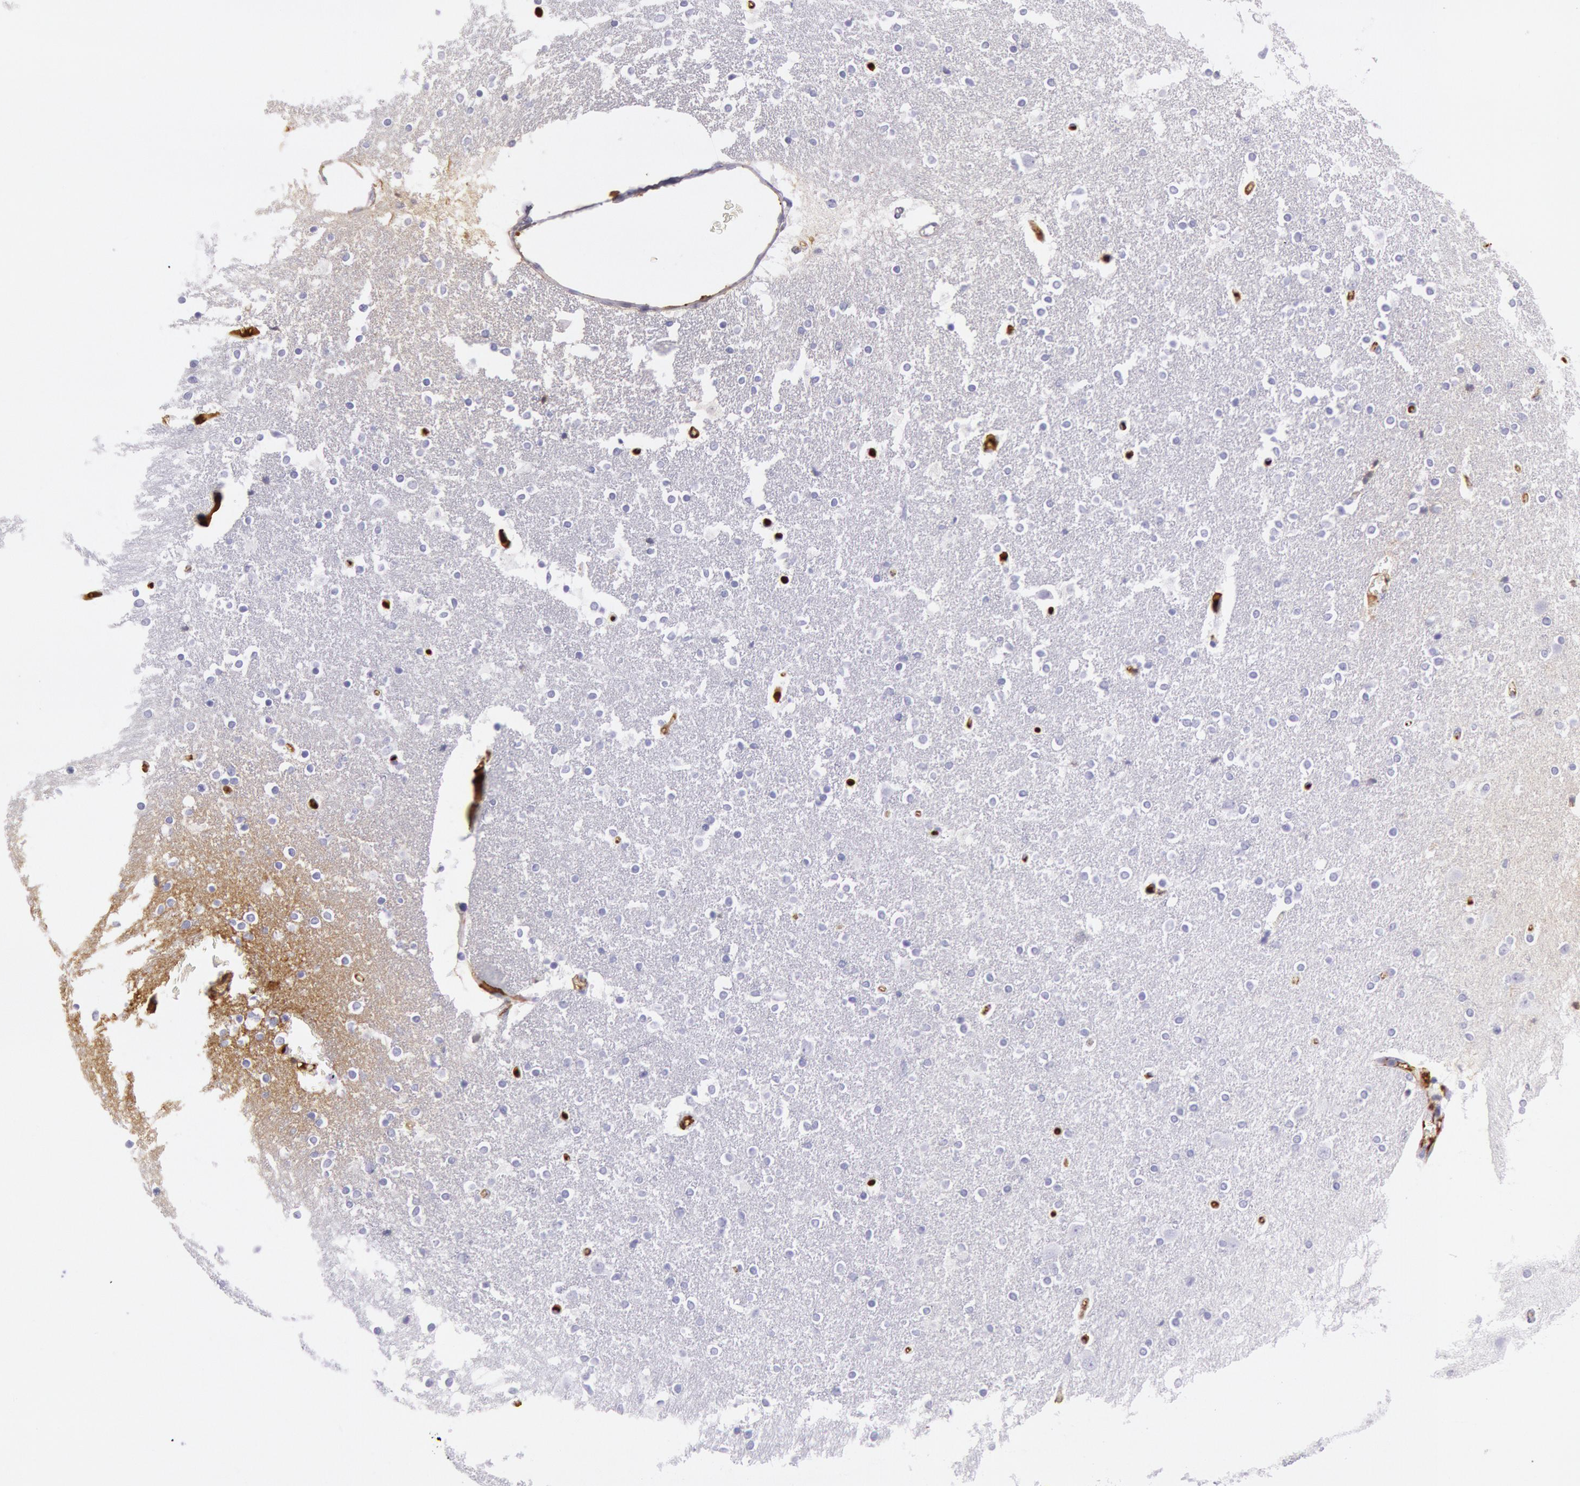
{"staining": {"intensity": "negative", "quantity": "none", "location": "none"}, "tissue": "caudate", "cell_type": "Glial cells", "image_type": "normal", "snomed": [{"axis": "morphology", "description": "Normal tissue, NOS"}, {"axis": "topography", "description": "Lateral ventricle wall"}], "caption": "The immunohistochemistry (IHC) micrograph has no significant positivity in glial cells of caudate.", "gene": "IGHG1", "patient": {"sex": "female", "age": 54}}